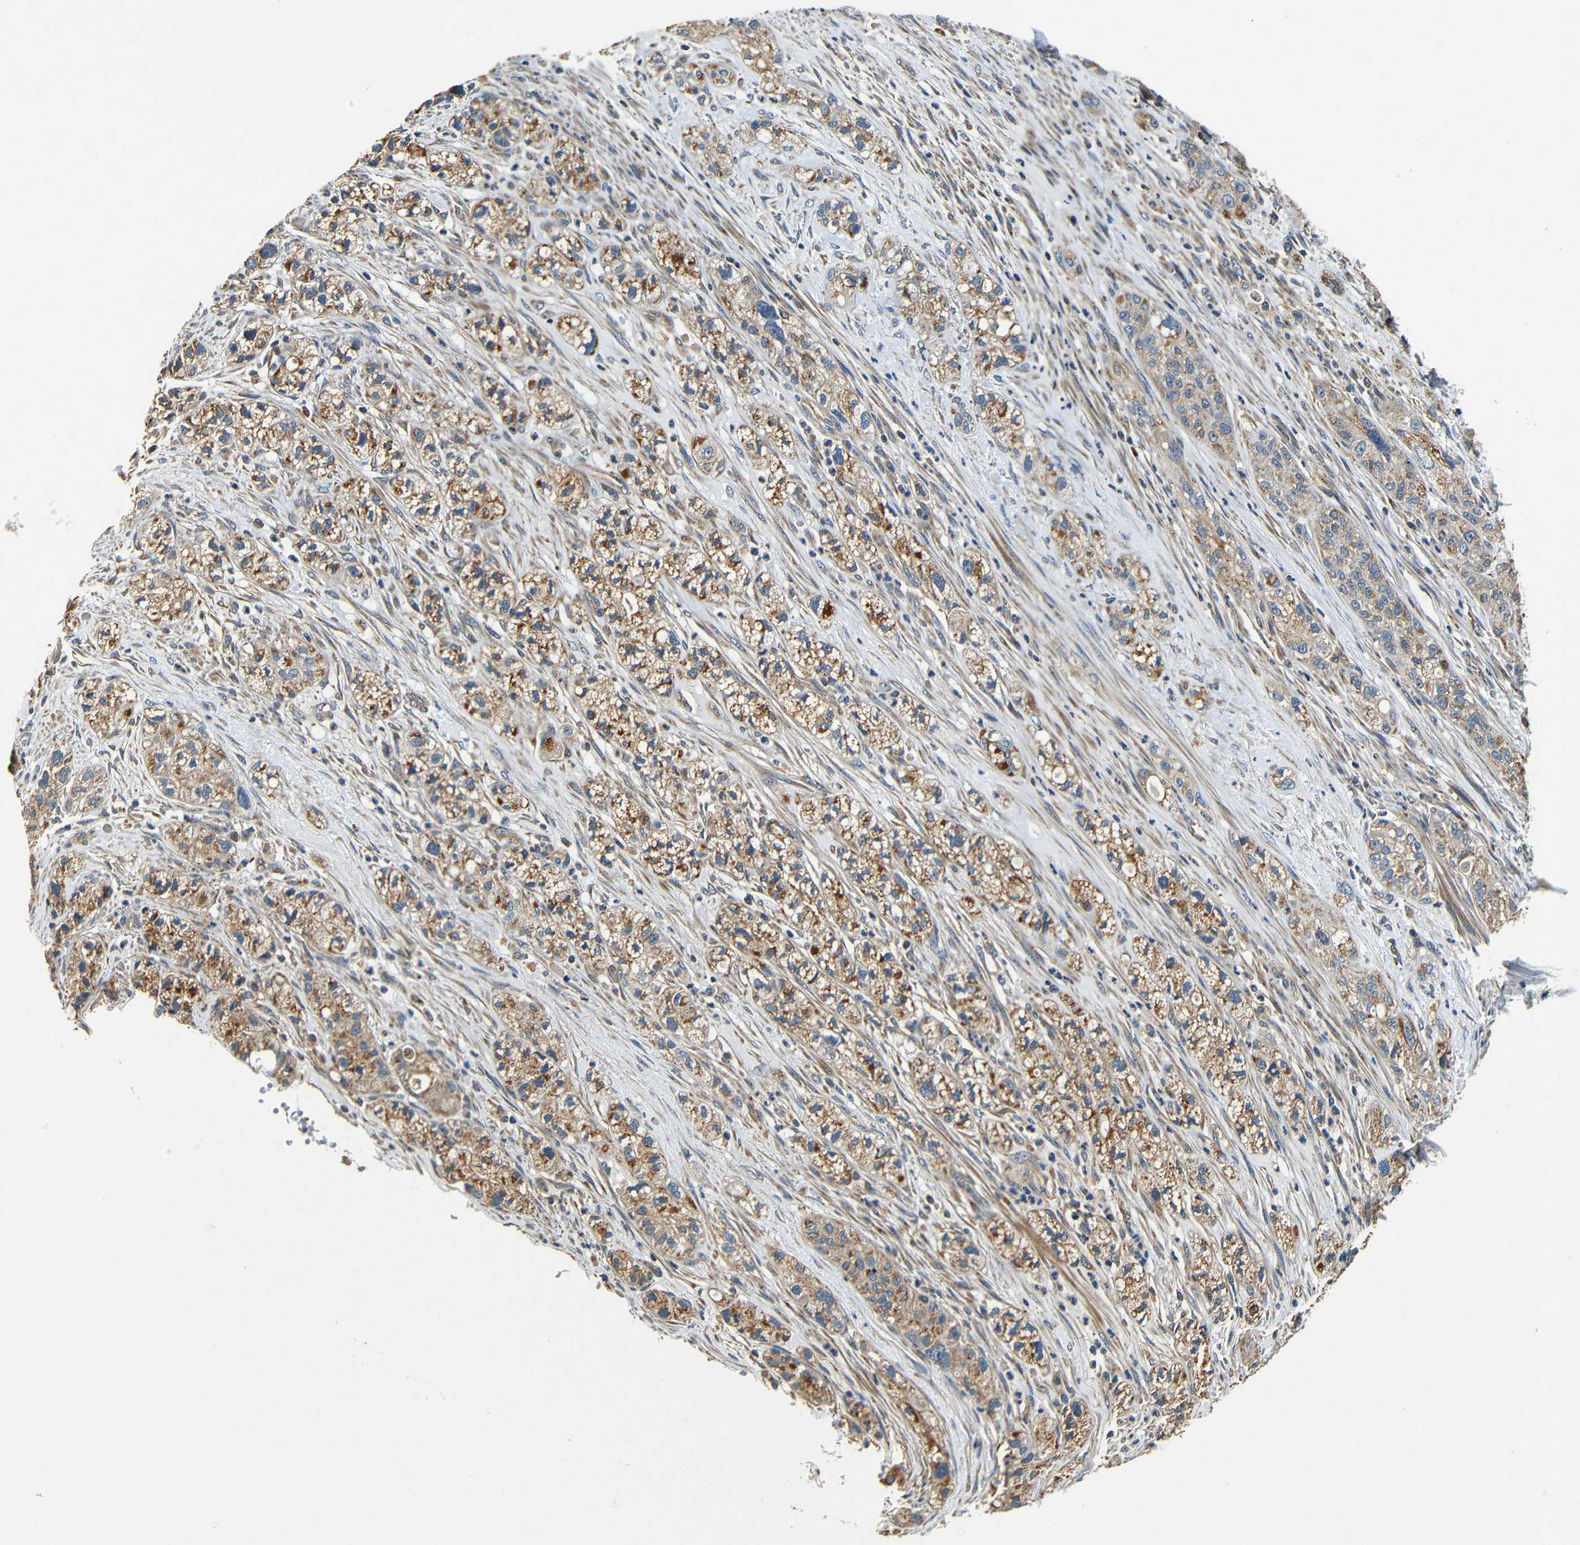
{"staining": {"intensity": "moderate", "quantity": ">75%", "location": "cytoplasmic/membranous"}, "tissue": "pancreatic cancer", "cell_type": "Tumor cells", "image_type": "cancer", "snomed": [{"axis": "morphology", "description": "Adenocarcinoma, NOS"}, {"axis": "topography", "description": "Pancreas"}], "caption": "Pancreatic adenocarcinoma was stained to show a protein in brown. There is medium levels of moderate cytoplasmic/membranous staining in about >75% of tumor cells. The staining was performed using DAB (3,3'-diaminobenzidine) to visualize the protein expression in brown, while the nuclei were stained in blue with hematoxylin (Magnification: 20x).", "gene": "MTX1", "patient": {"sex": "female", "age": 78}}